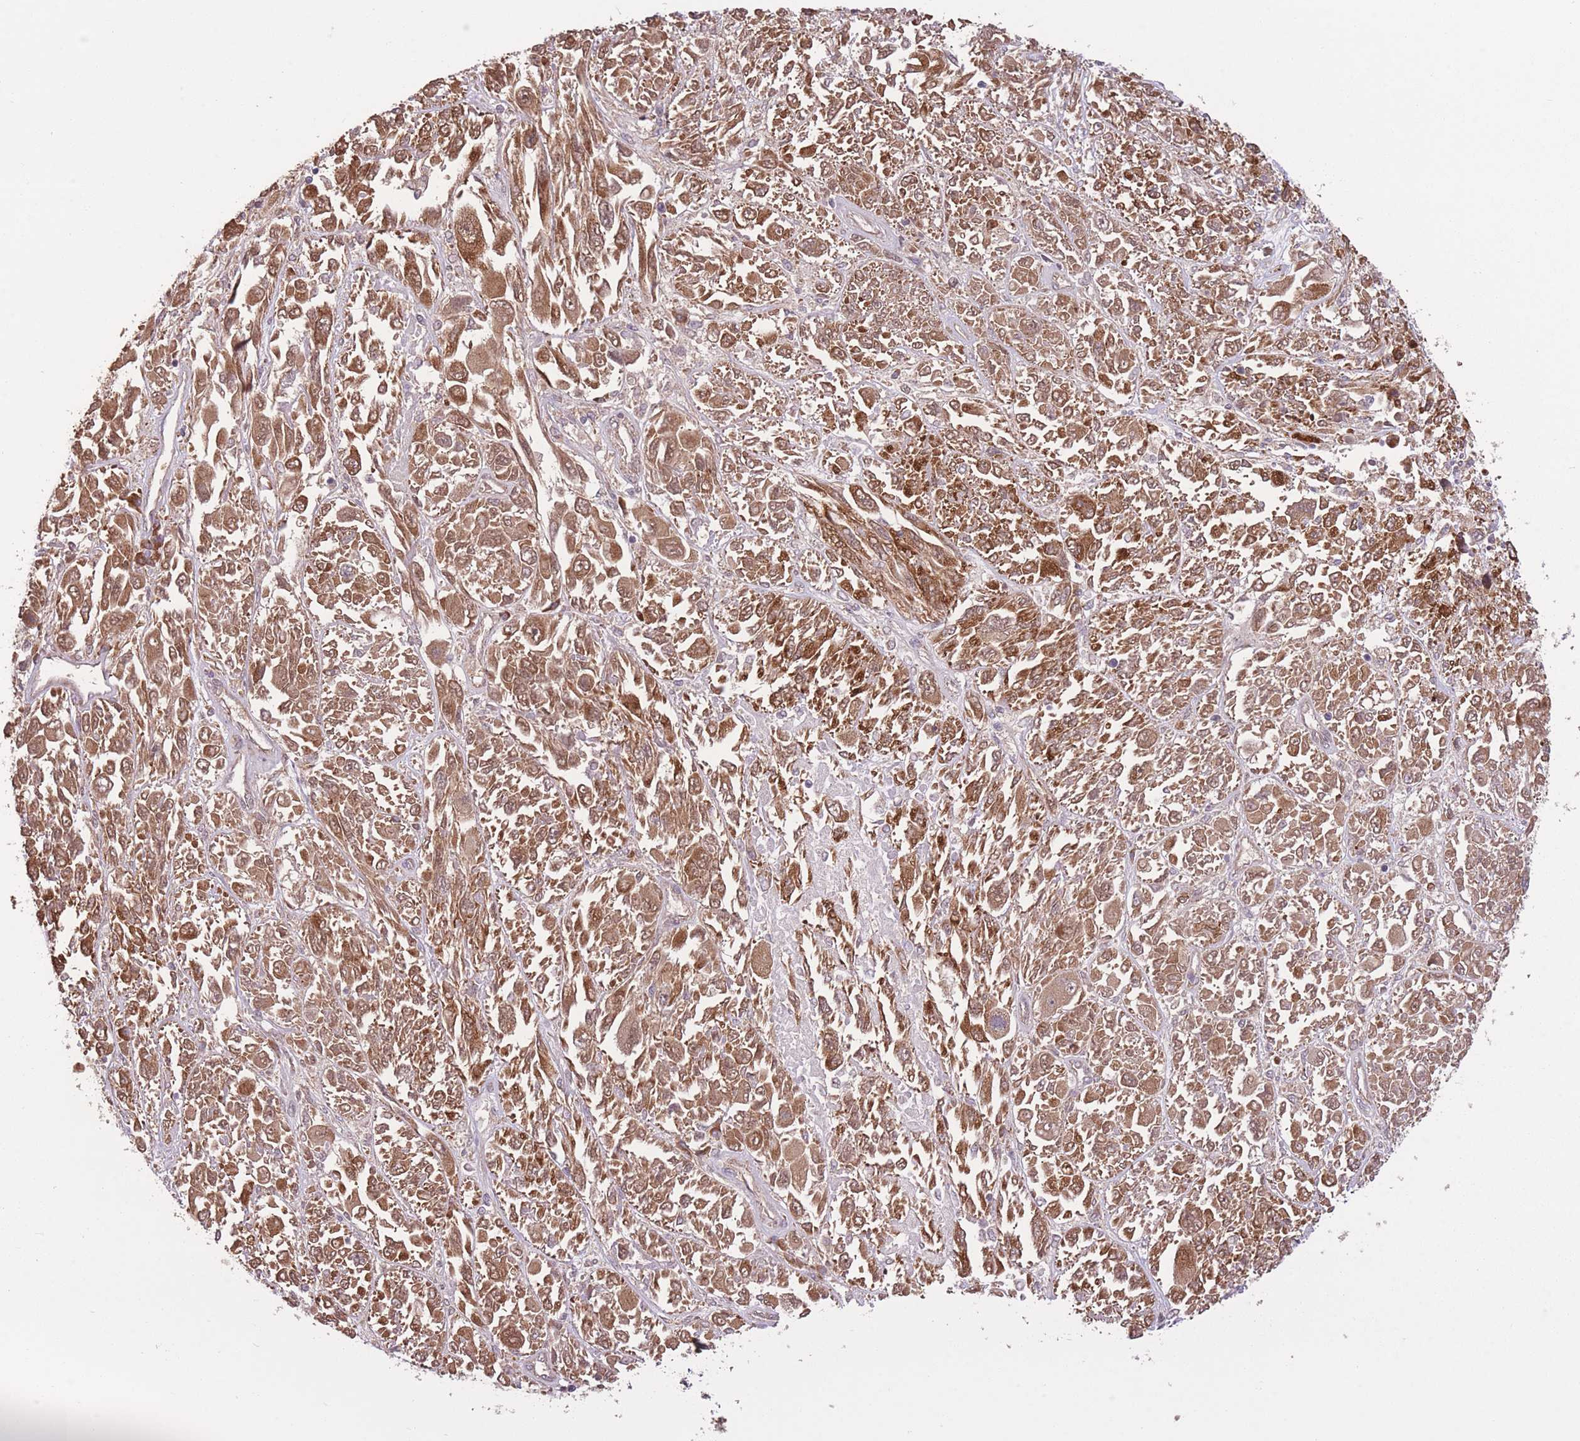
{"staining": {"intensity": "moderate", "quantity": ">75%", "location": "cytoplasmic/membranous"}, "tissue": "melanoma", "cell_type": "Tumor cells", "image_type": "cancer", "snomed": [{"axis": "morphology", "description": "Malignant melanoma, NOS"}, {"axis": "topography", "description": "Skin"}], "caption": "A brown stain shows moderate cytoplasmic/membranous positivity of a protein in melanoma tumor cells.", "gene": "POLR3F", "patient": {"sex": "female", "age": 91}}